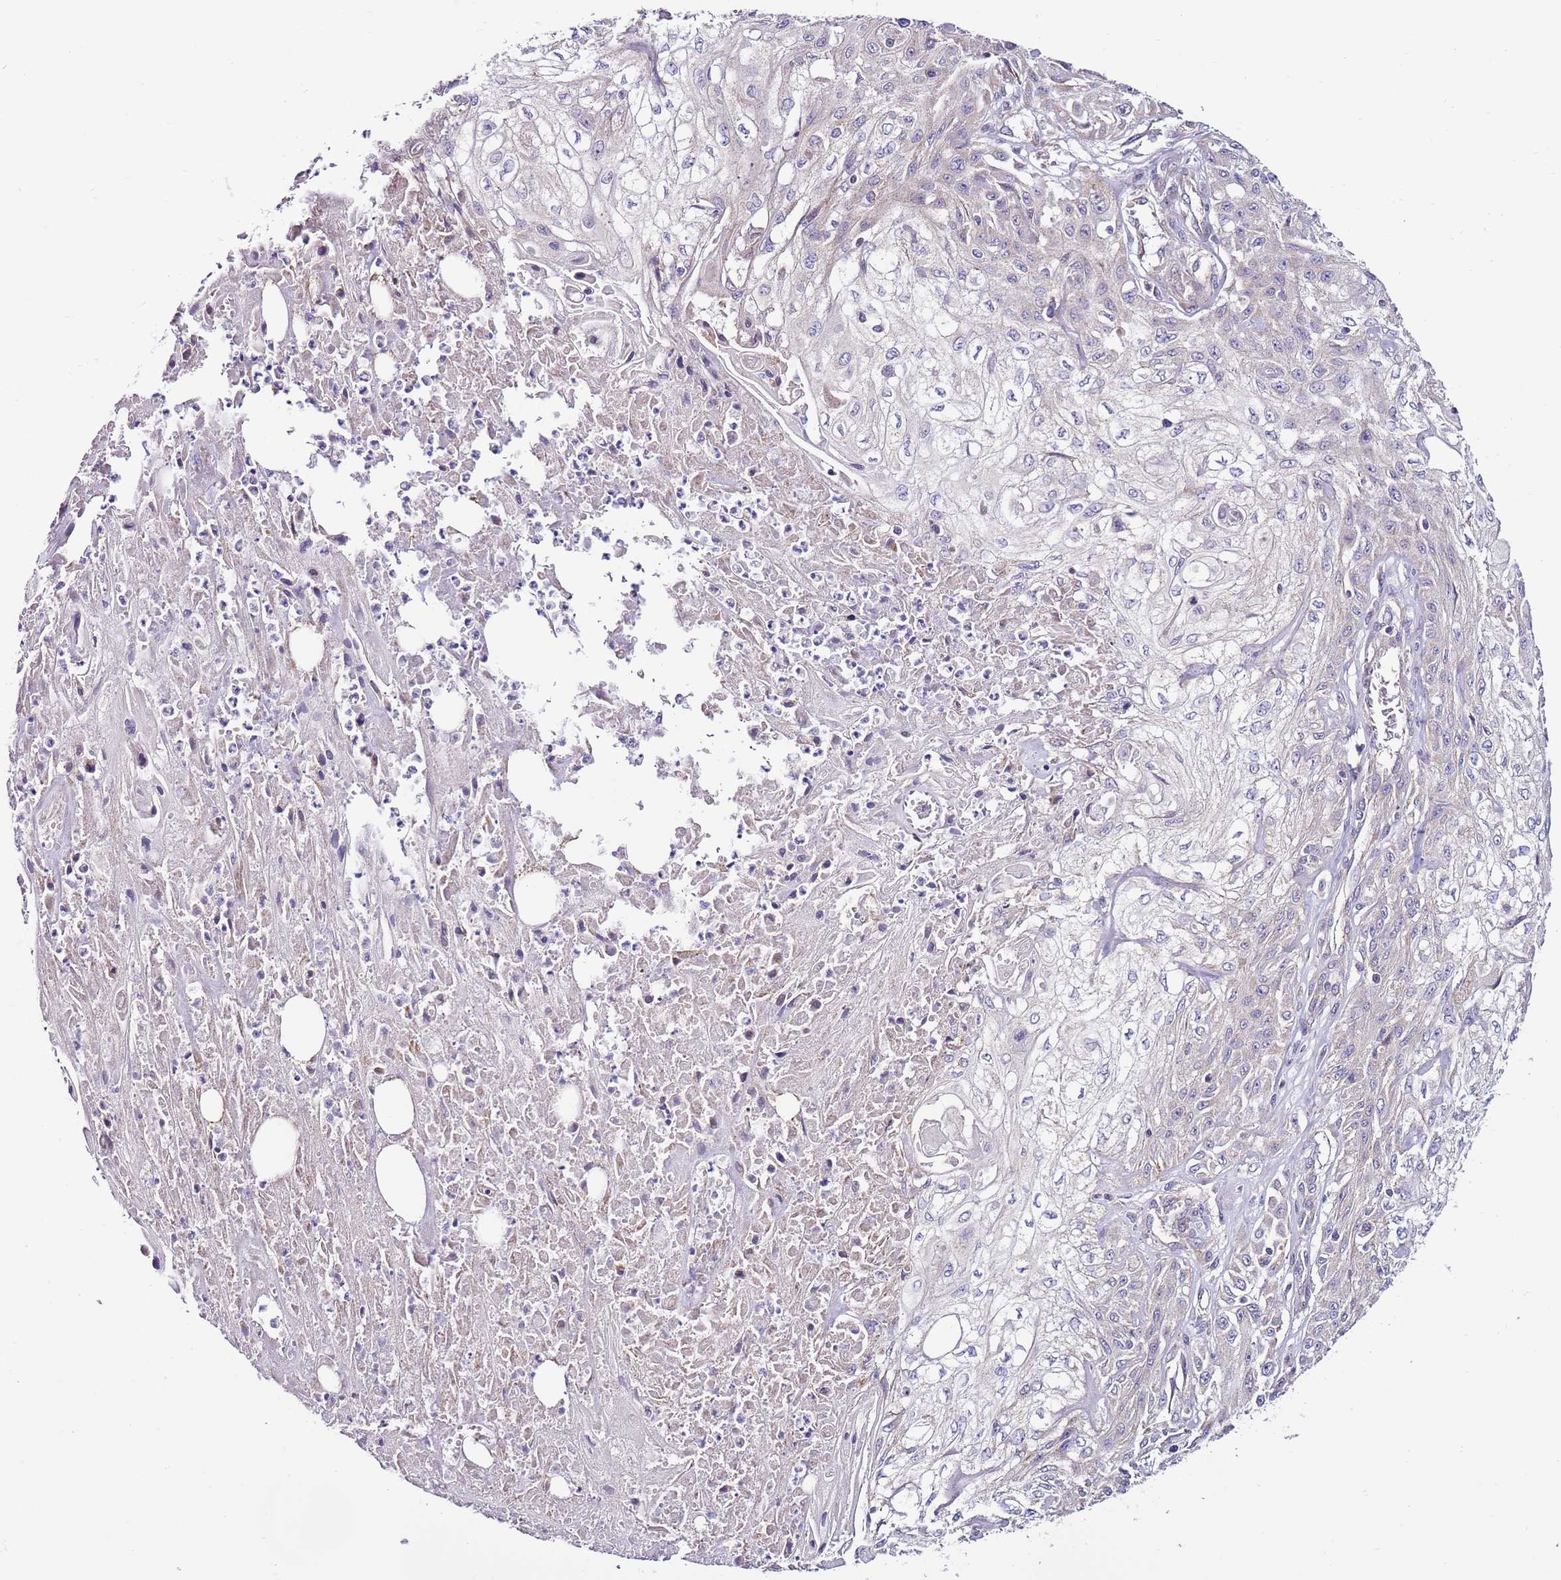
{"staining": {"intensity": "negative", "quantity": "none", "location": "none"}, "tissue": "skin cancer", "cell_type": "Tumor cells", "image_type": "cancer", "snomed": [{"axis": "morphology", "description": "Squamous cell carcinoma, NOS"}, {"axis": "morphology", "description": "Squamous cell carcinoma, metastatic, NOS"}, {"axis": "topography", "description": "Skin"}, {"axis": "topography", "description": "Lymph node"}], "caption": "Human skin cancer stained for a protein using immunohistochemistry (IHC) reveals no staining in tumor cells.", "gene": "SMG1", "patient": {"sex": "male", "age": 75}}